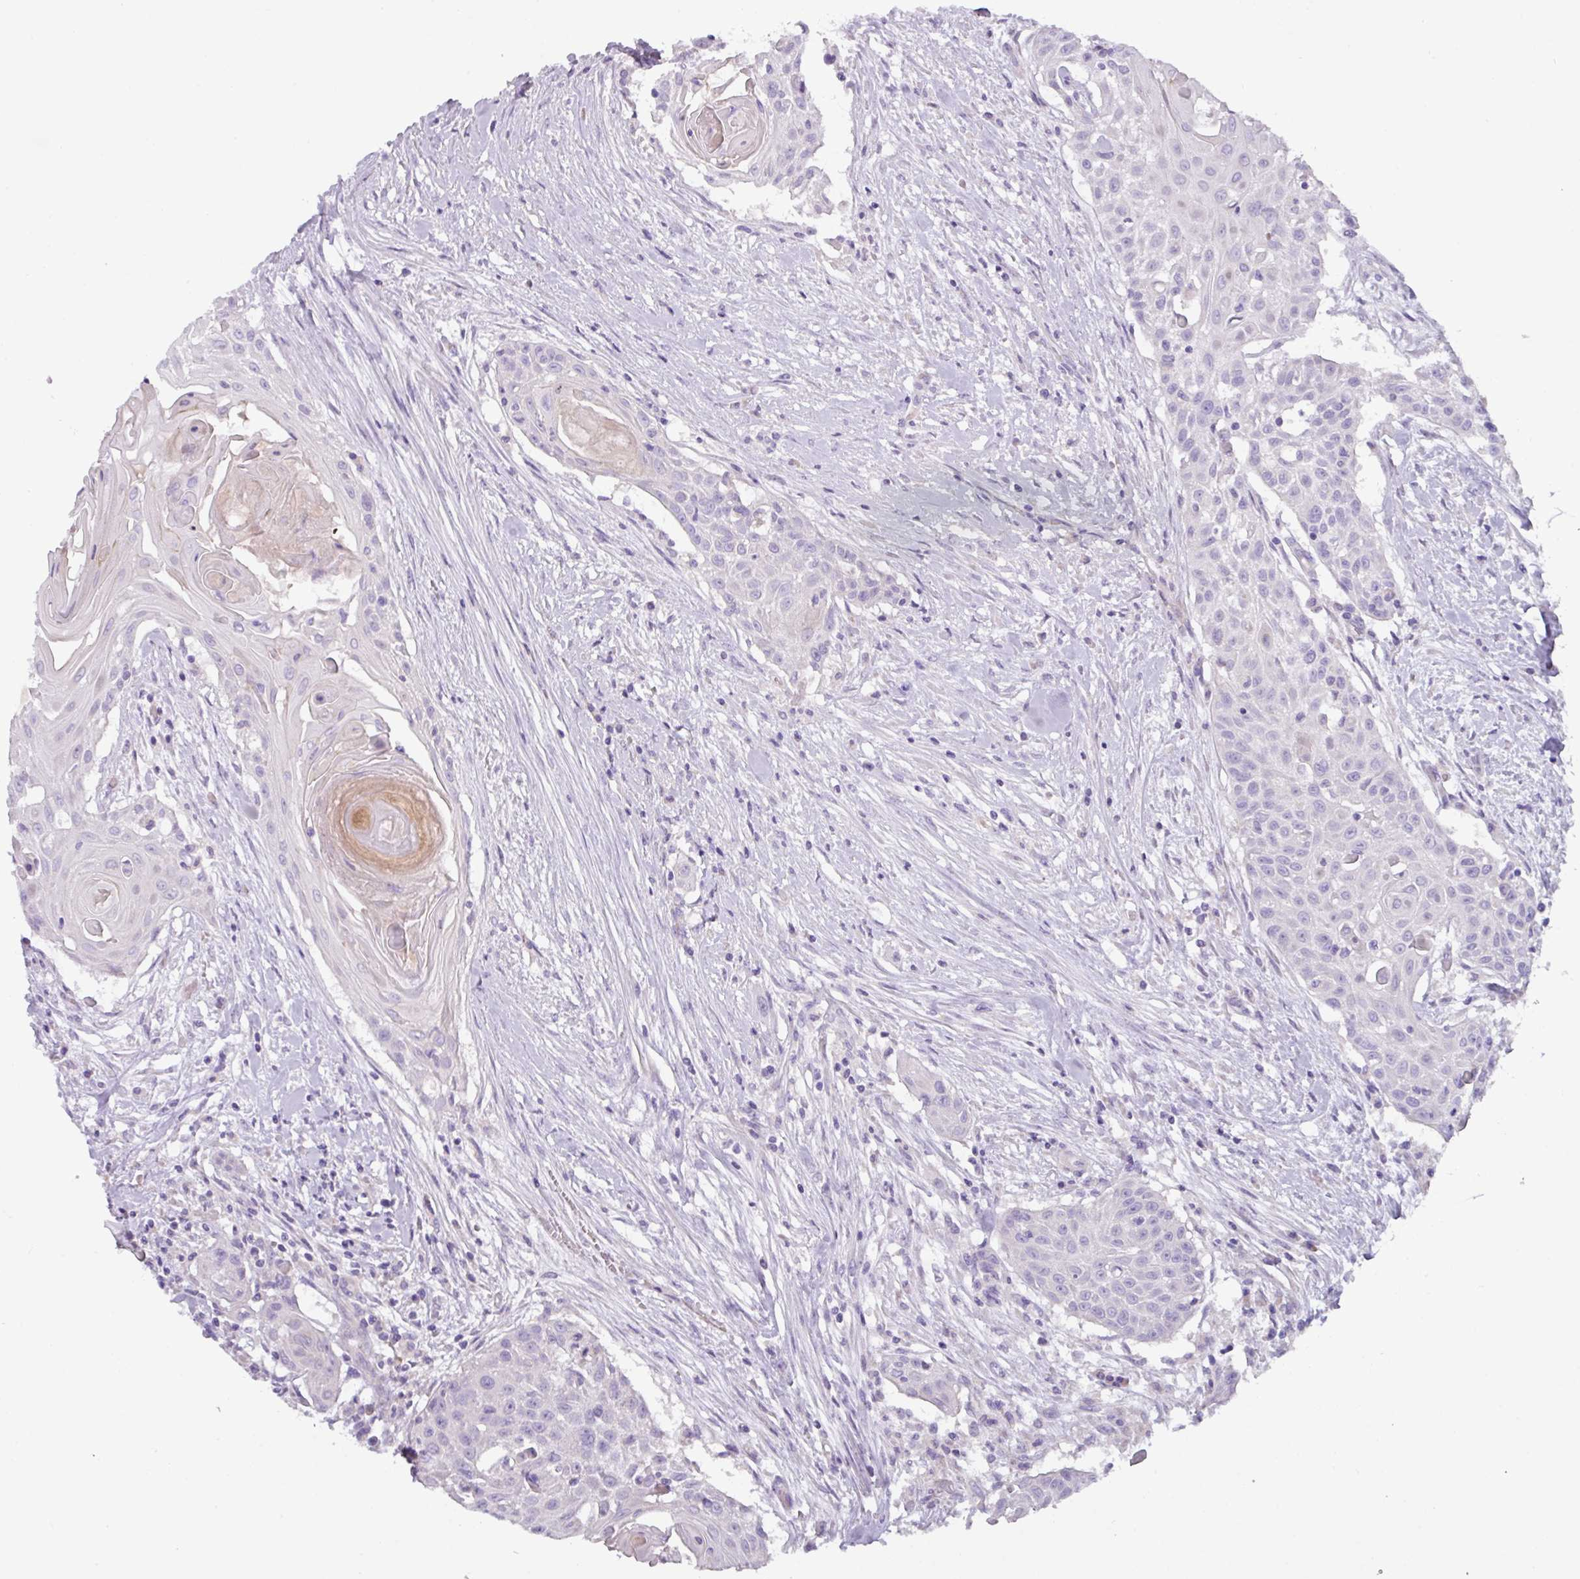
{"staining": {"intensity": "negative", "quantity": "none", "location": "none"}, "tissue": "head and neck cancer", "cell_type": "Tumor cells", "image_type": "cancer", "snomed": [{"axis": "morphology", "description": "Squamous cell carcinoma, NOS"}, {"axis": "topography", "description": "Lymph node"}, {"axis": "topography", "description": "Salivary gland"}, {"axis": "topography", "description": "Head-Neck"}], "caption": "Immunohistochemistry (IHC) of head and neck cancer reveals no staining in tumor cells.", "gene": "RGS16", "patient": {"sex": "female", "age": 74}}